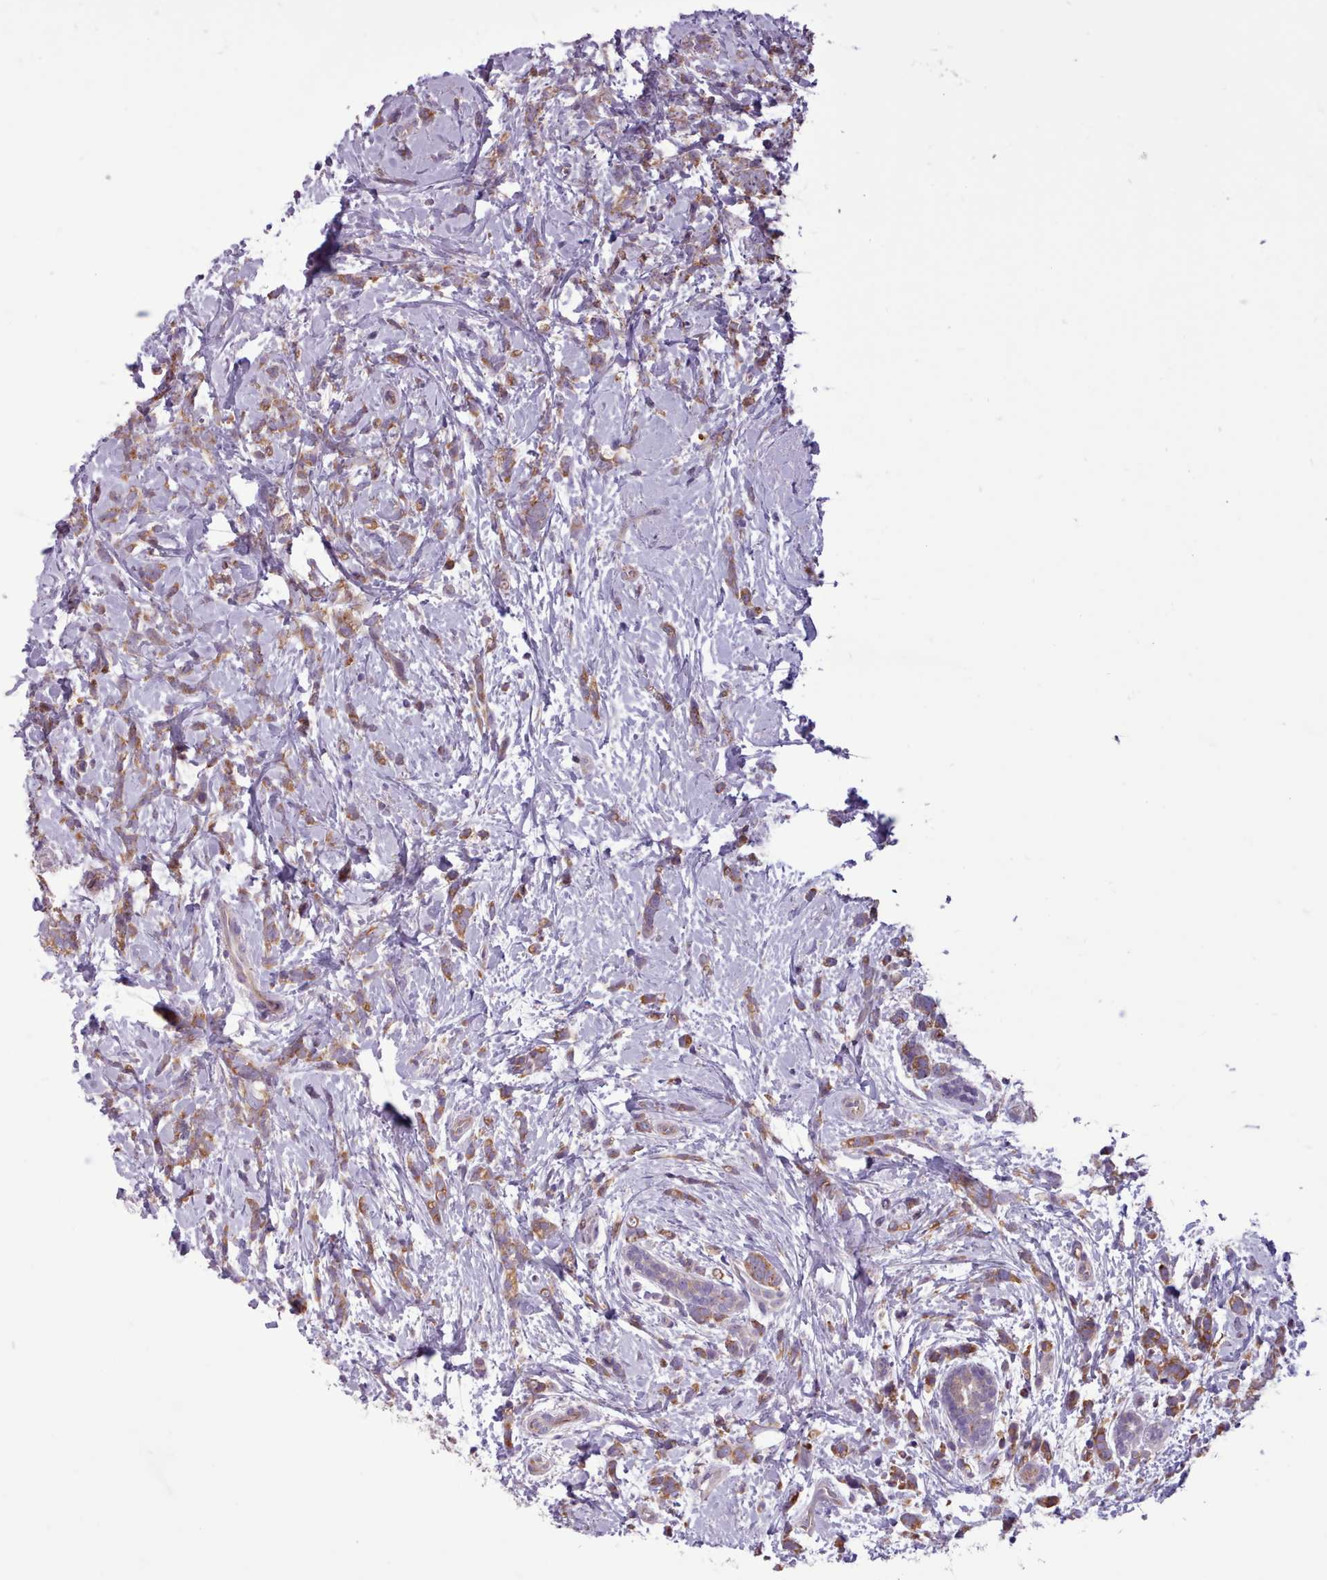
{"staining": {"intensity": "moderate", "quantity": ">75%", "location": "cytoplasmic/membranous"}, "tissue": "breast cancer", "cell_type": "Tumor cells", "image_type": "cancer", "snomed": [{"axis": "morphology", "description": "Lobular carcinoma"}, {"axis": "topography", "description": "Breast"}], "caption": "Immunohistochemical staining of human breast lobular carcinoma reveals moderate cytoplasmic/membranous protein staining in approximately >75% of tumor cells. The staining was performed using DAB to visualize the protein expression in brown, while the nuclei were stained in blue with hematoxylin (Magnification: 20x).", "gene": "SLURP1", "patient": {"sex": "female", "age": 58}}